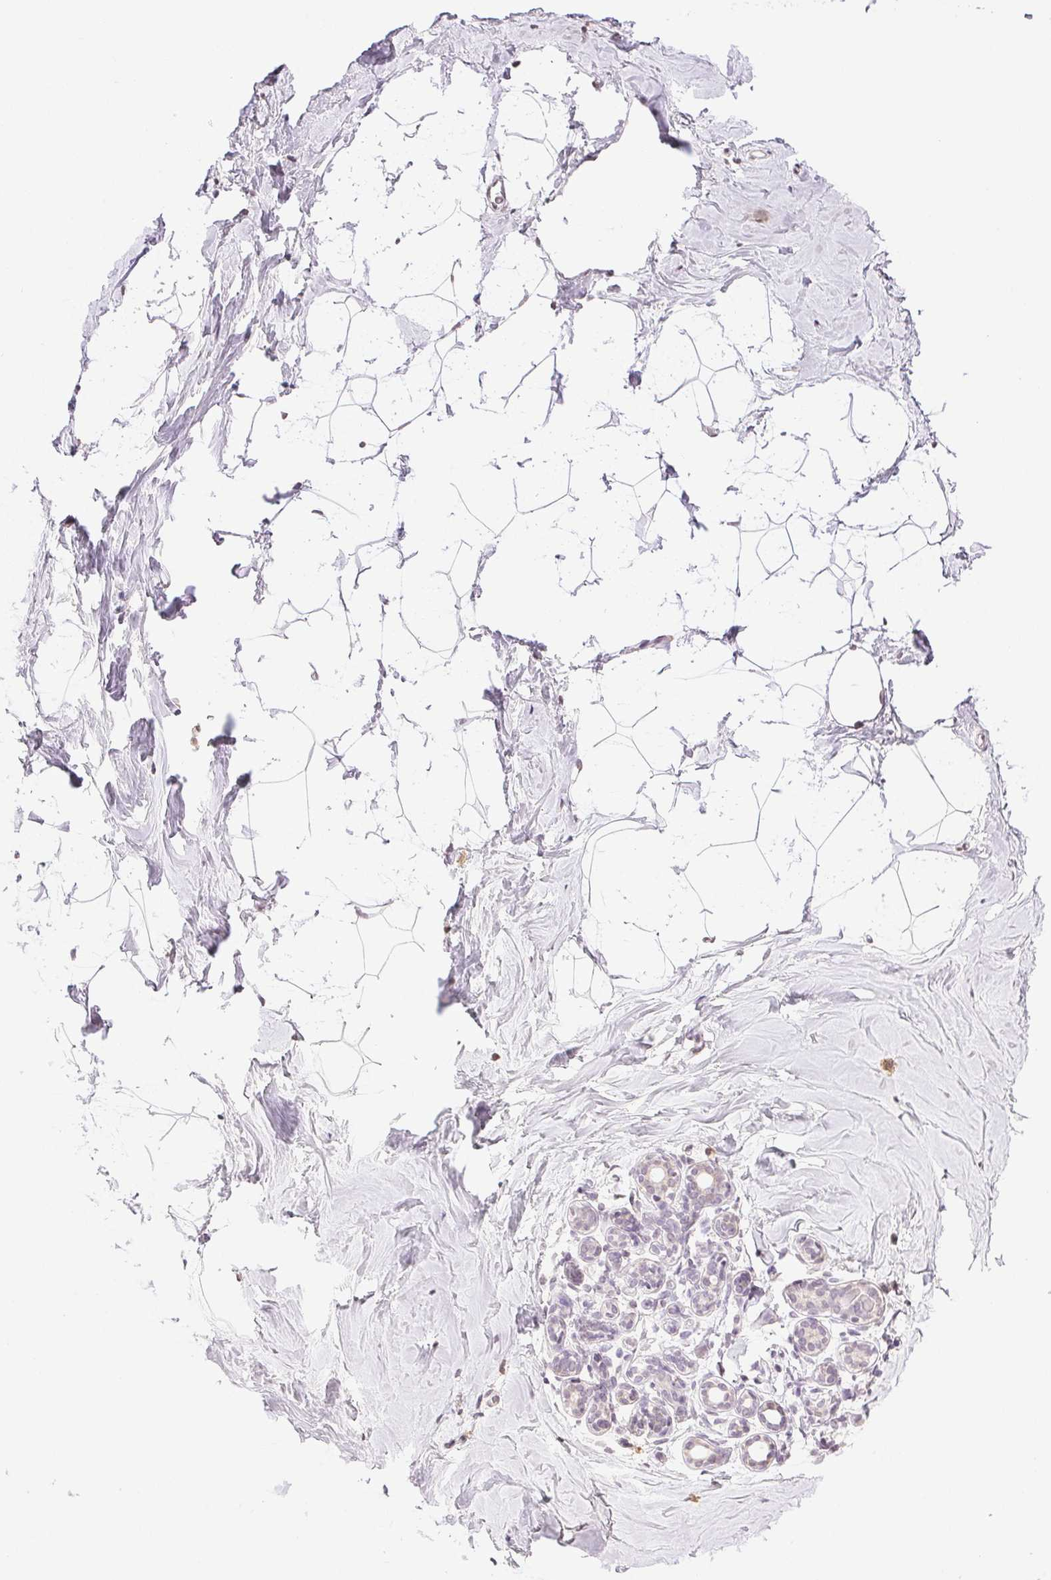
{"staining": {"intensity": "negative", "quantity": "none", "location": "none"}, "tissue": "breast", "cell_type": "Adipocytes", "image_type": "normal", "snomed": [{"axis": "morphology", "description": "Normal tissue, NOS"}, {"axis": "topography", "description": "Breast"}], "caption": "High power microscopy histopathology image of an IHC histopathology image of normal breast, revealing no significant staining in adipocytes.", "gene": "TNNT3", "patient": {"sex": "female", "age": 32}}